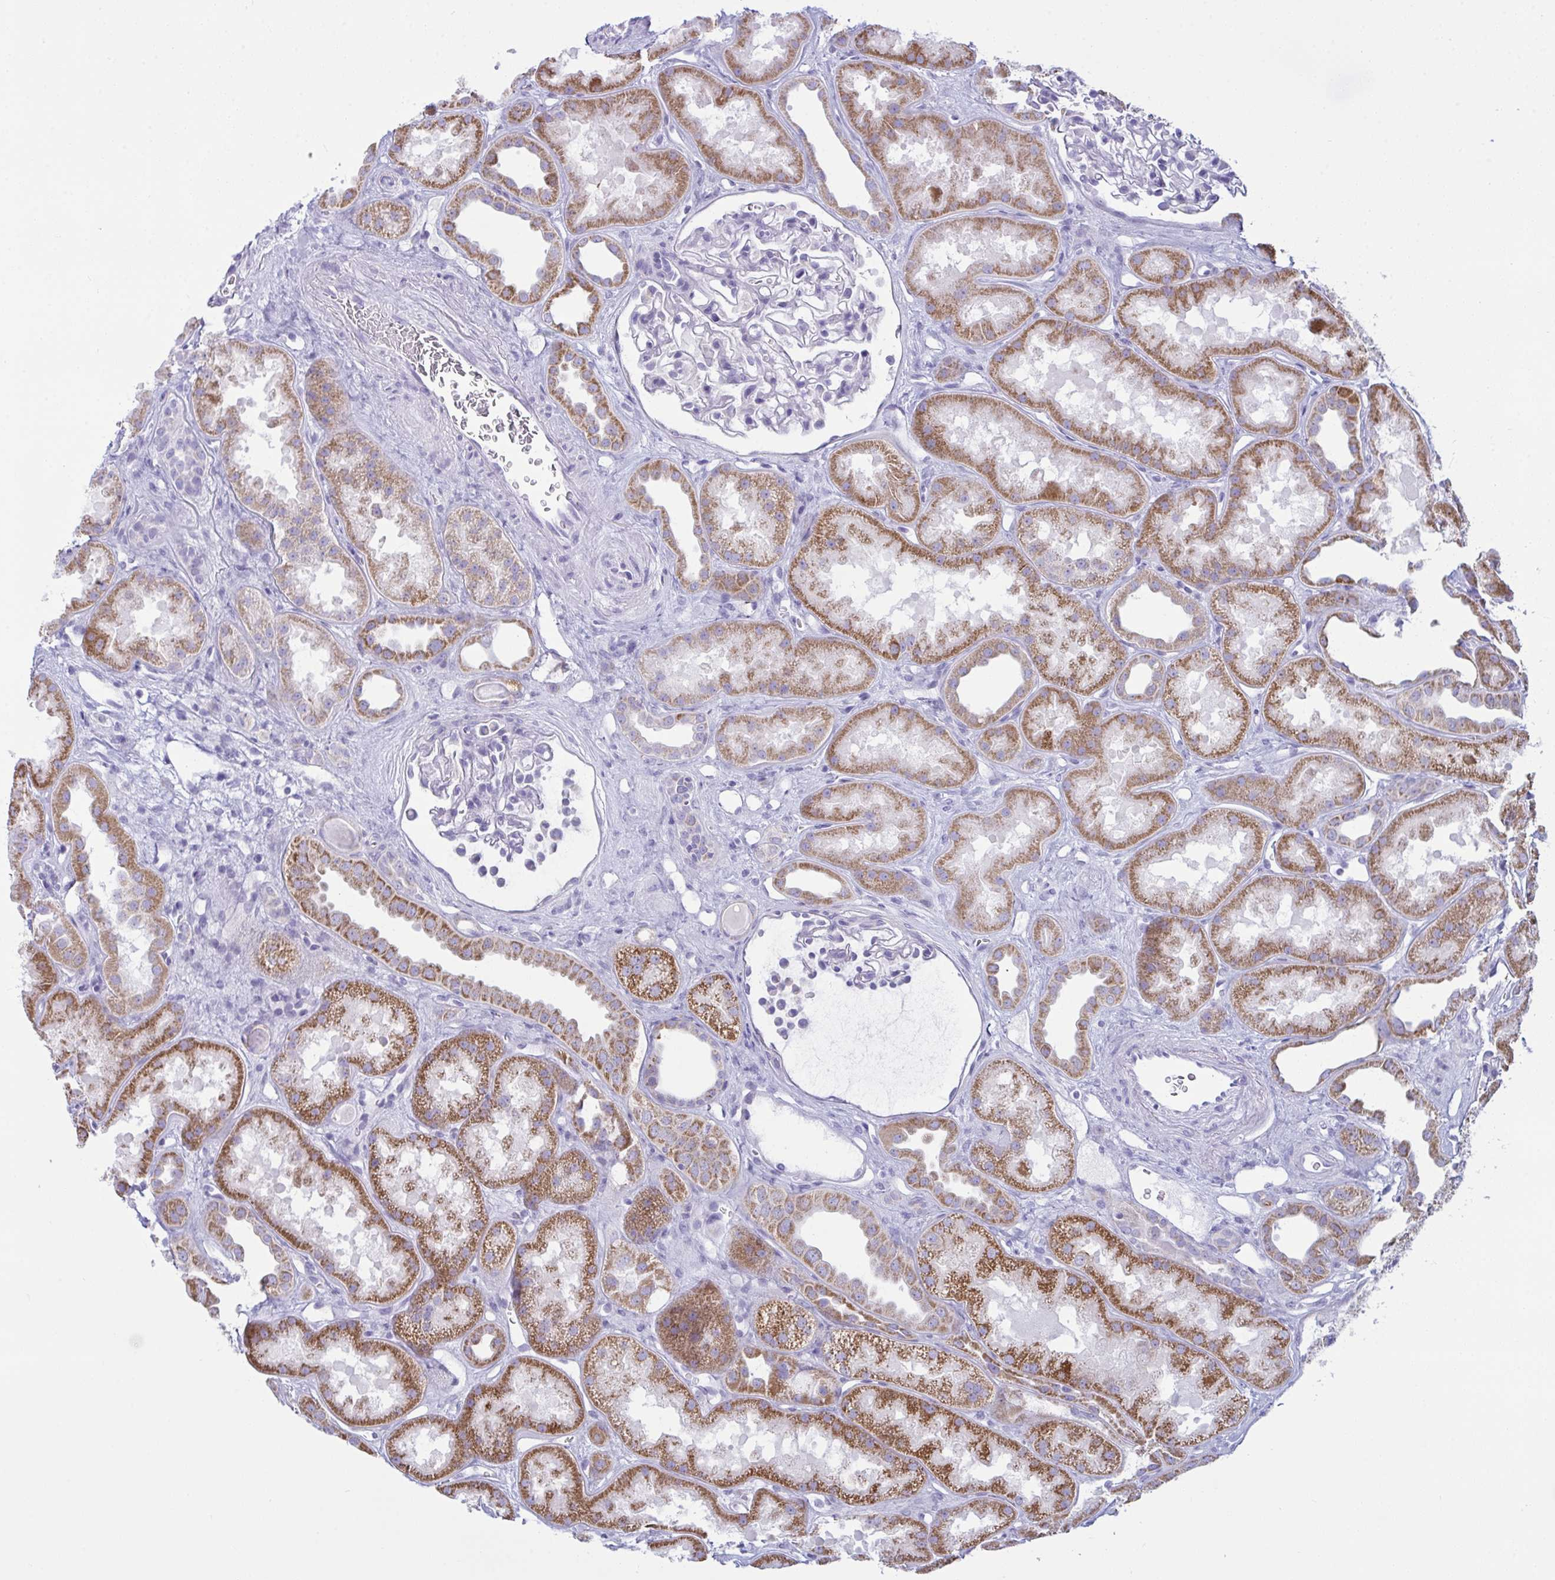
{"staining": {"intensity": "negative", "quantity": "none", "location": "none"}, "tissue": "kidney", "cell_type": "Cells in glomeruli", "image_type": "normal", "snomed": [{"axis": "morphology", "description": "Normal tissue, NOS"}, {"axis": "topography", "description": "Kidney"}], "caption": "Cells in glomeruli show no significant protein staining in benign kidney. (DAB immunohistochemistry (IHC) with hematoxylin counter stain).", "gene": "BBS1", "patient": {"sex": "male", "age": 61}}